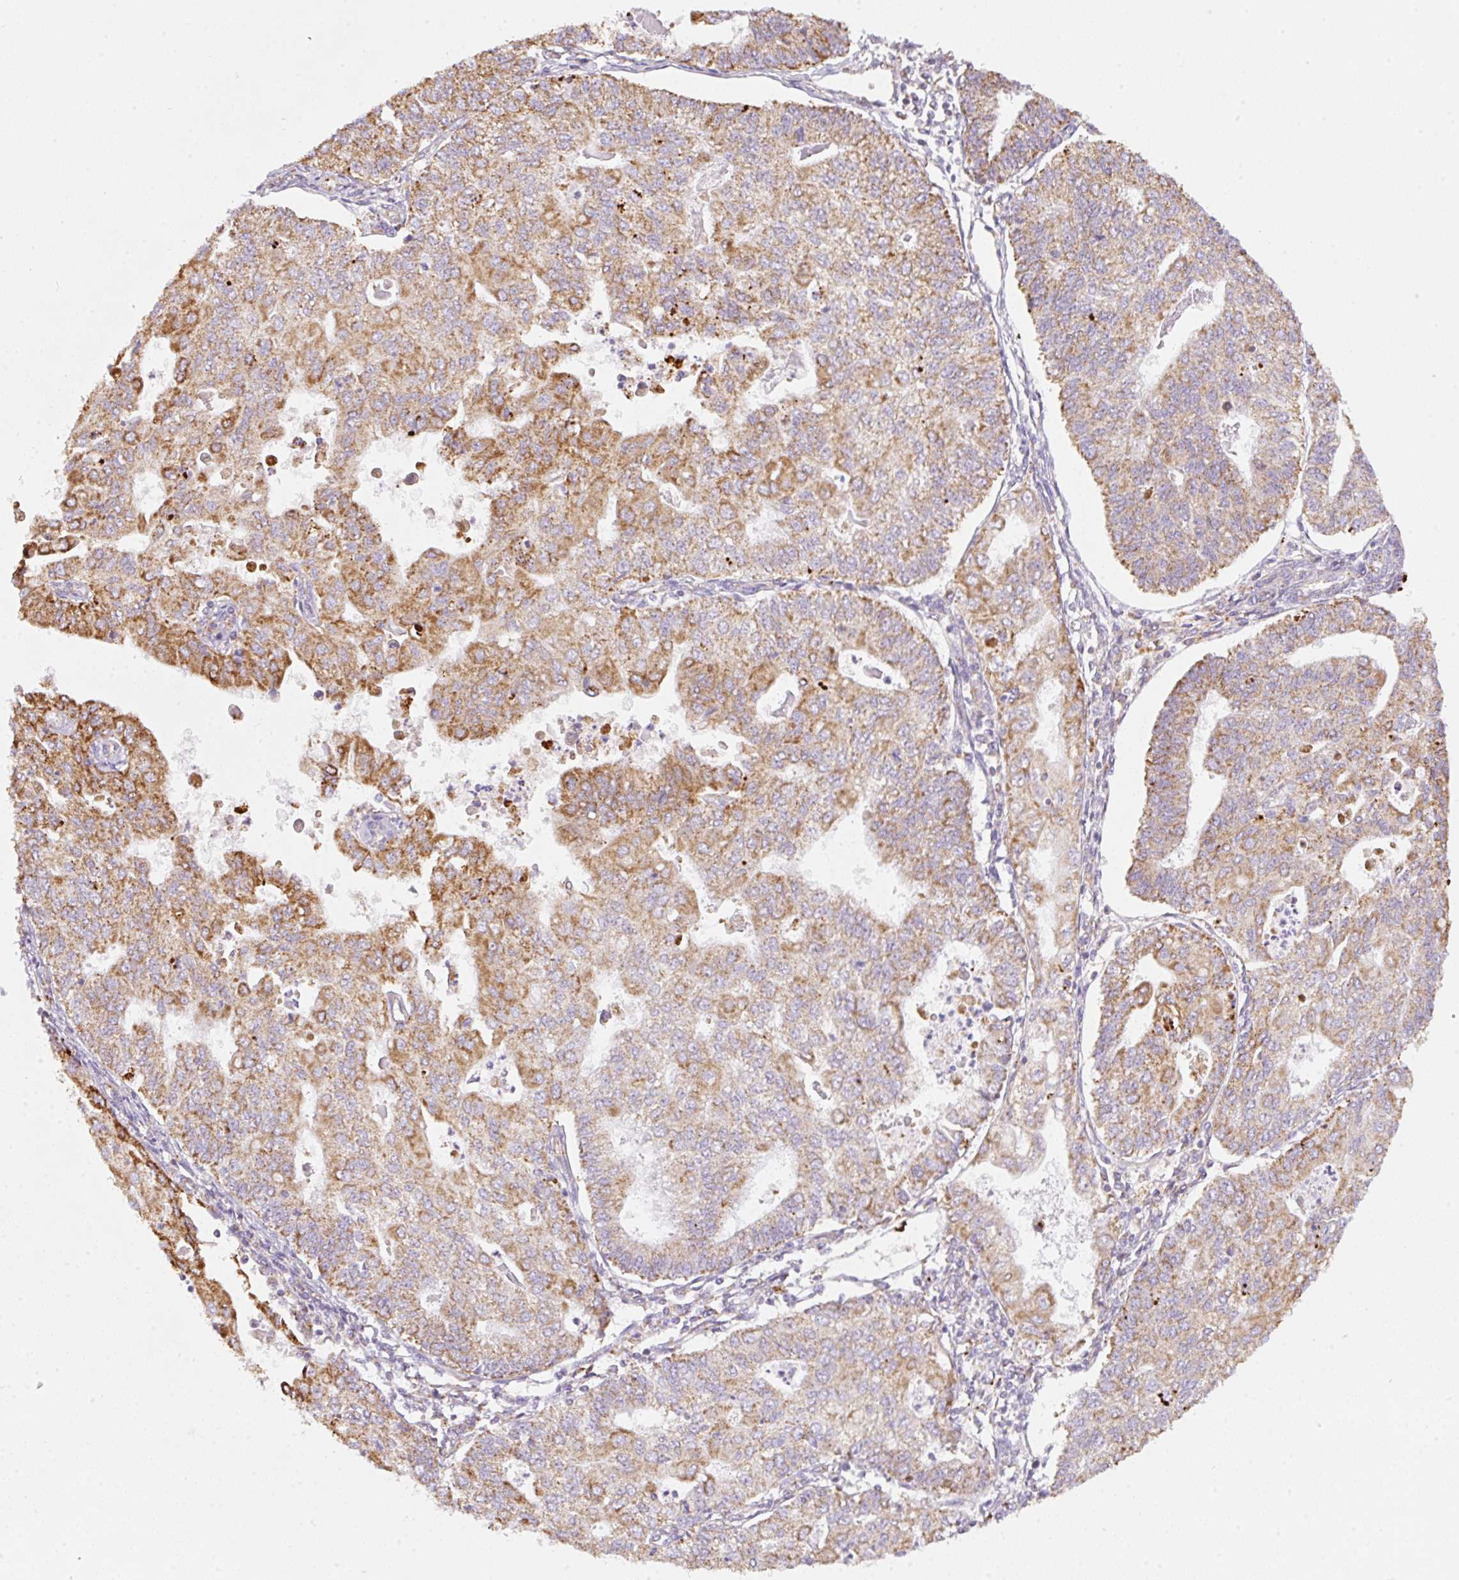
{"staining": {"intensity": "moderate", "quantity": ">75%", "location": "cytoplasmic/membranous"}, "tissue": "endometrial cancer", "cell_type": "Tumor cells", "image_type": "cancer", "snomed": [{"axis": "morphology", "description": "Adenocarcinoma, NOS"}, {"axis": "topography", "description": "Endometrium"}], "caption": "Immunohistochemical staining of human adenocarcinoma (endometrial) shows moderate cytoplasmic/membranous protein staining in about >75% of tumor cells.", "gene": "CLEC3A", "patient": {"sex": "female", "age": 56}}